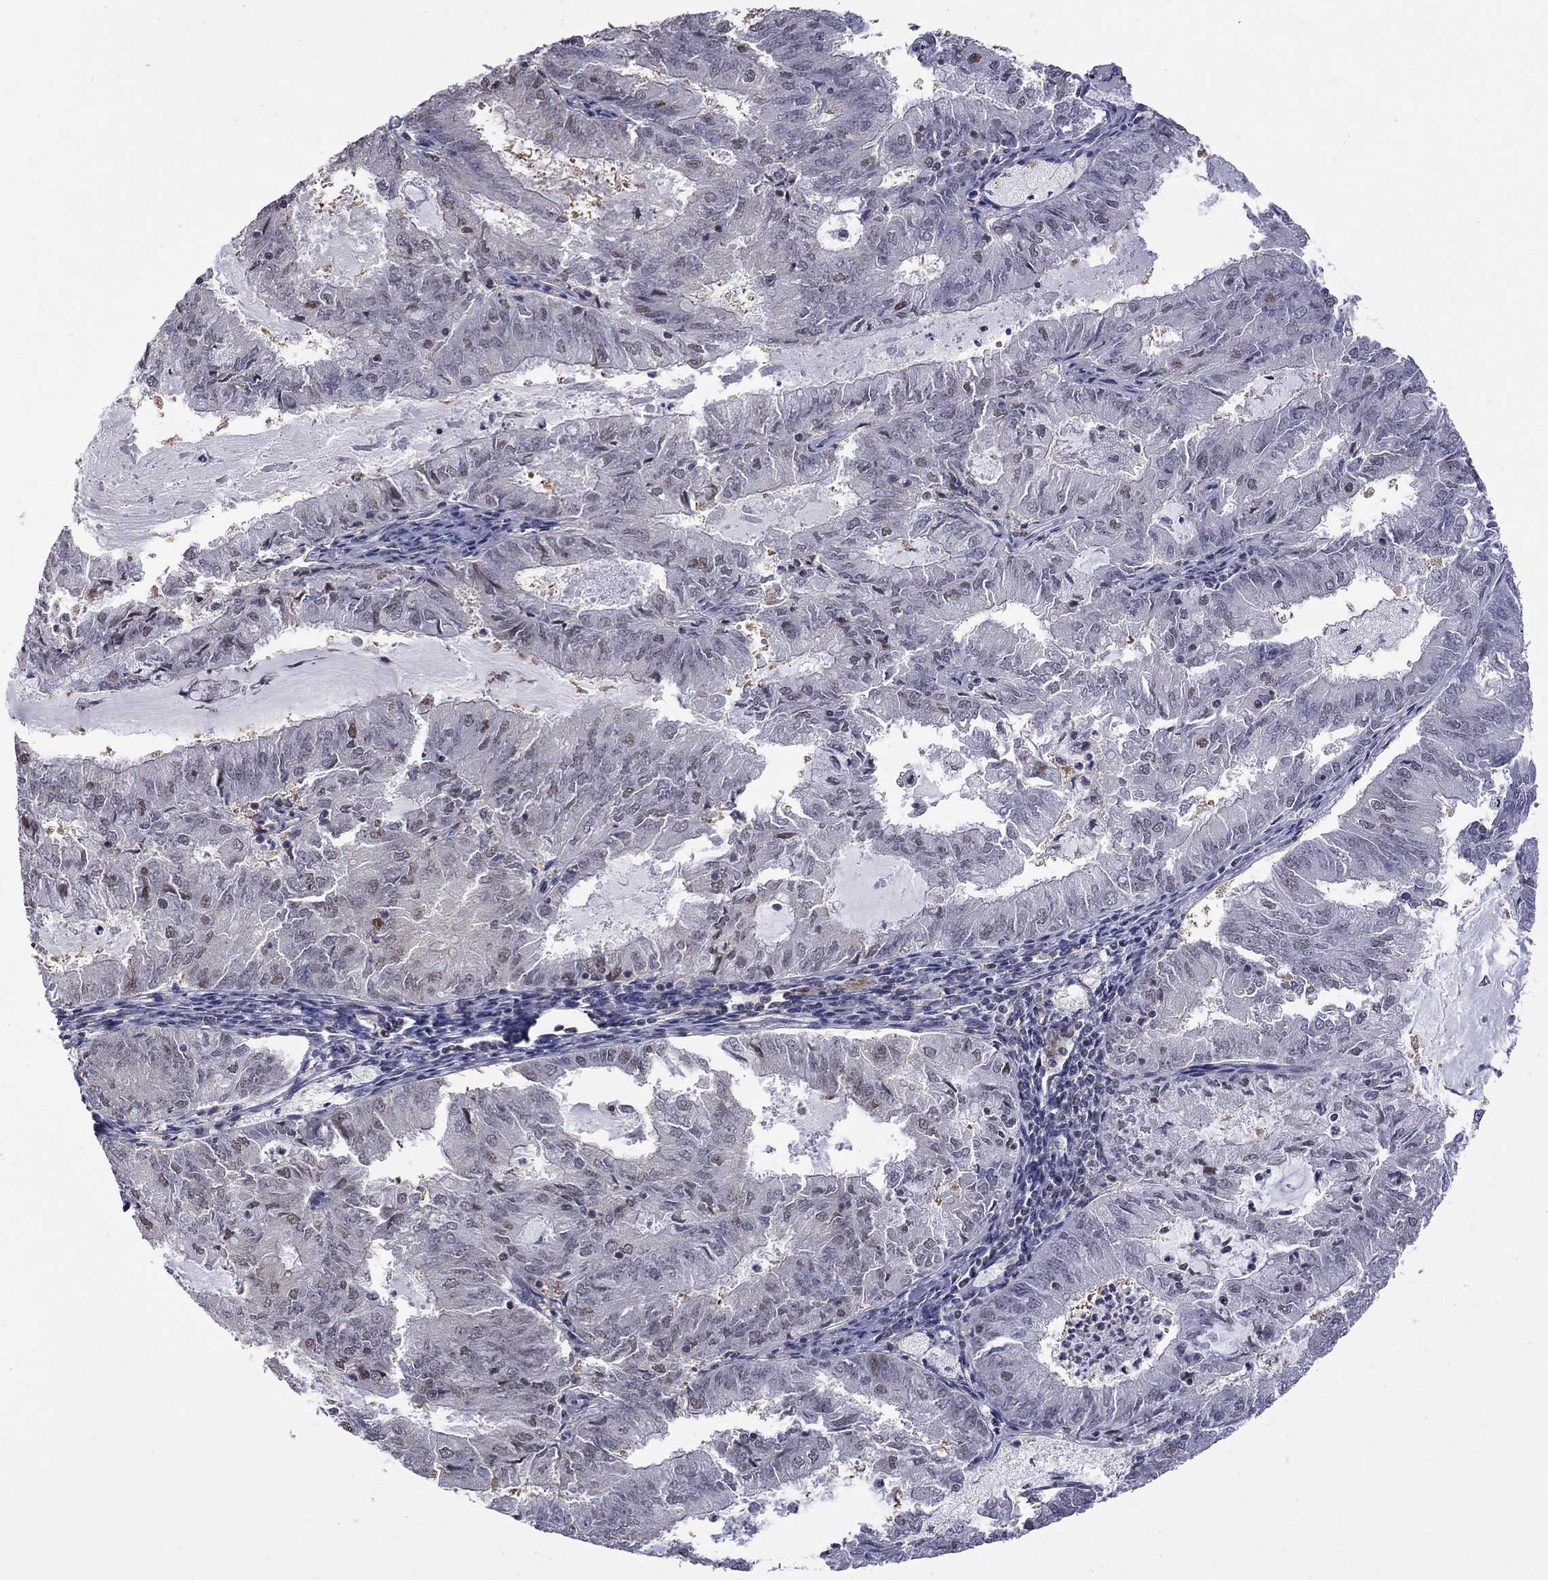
{"staining": {"intensity": "negative", "quantity": "none", "location": "none"}, "tissue": "endometrial cancer", "cell_type": "Tumor cells", "image_type": "cancer", "snomed": [{"axis": "morphology", "description": "Adenocarcinoma, NOS"}, {"axis": "topography", "description": "Endometrium"}], "caption": "There is no significant staining in tumor cells of endometrial cancer (adenocarcinoma). (DAB (3,3'-diaminobenzidine) IHC with hematoxylin counter stain).", "gene": "RFWD3", "patient": {"sex": "female", "age": 57}}